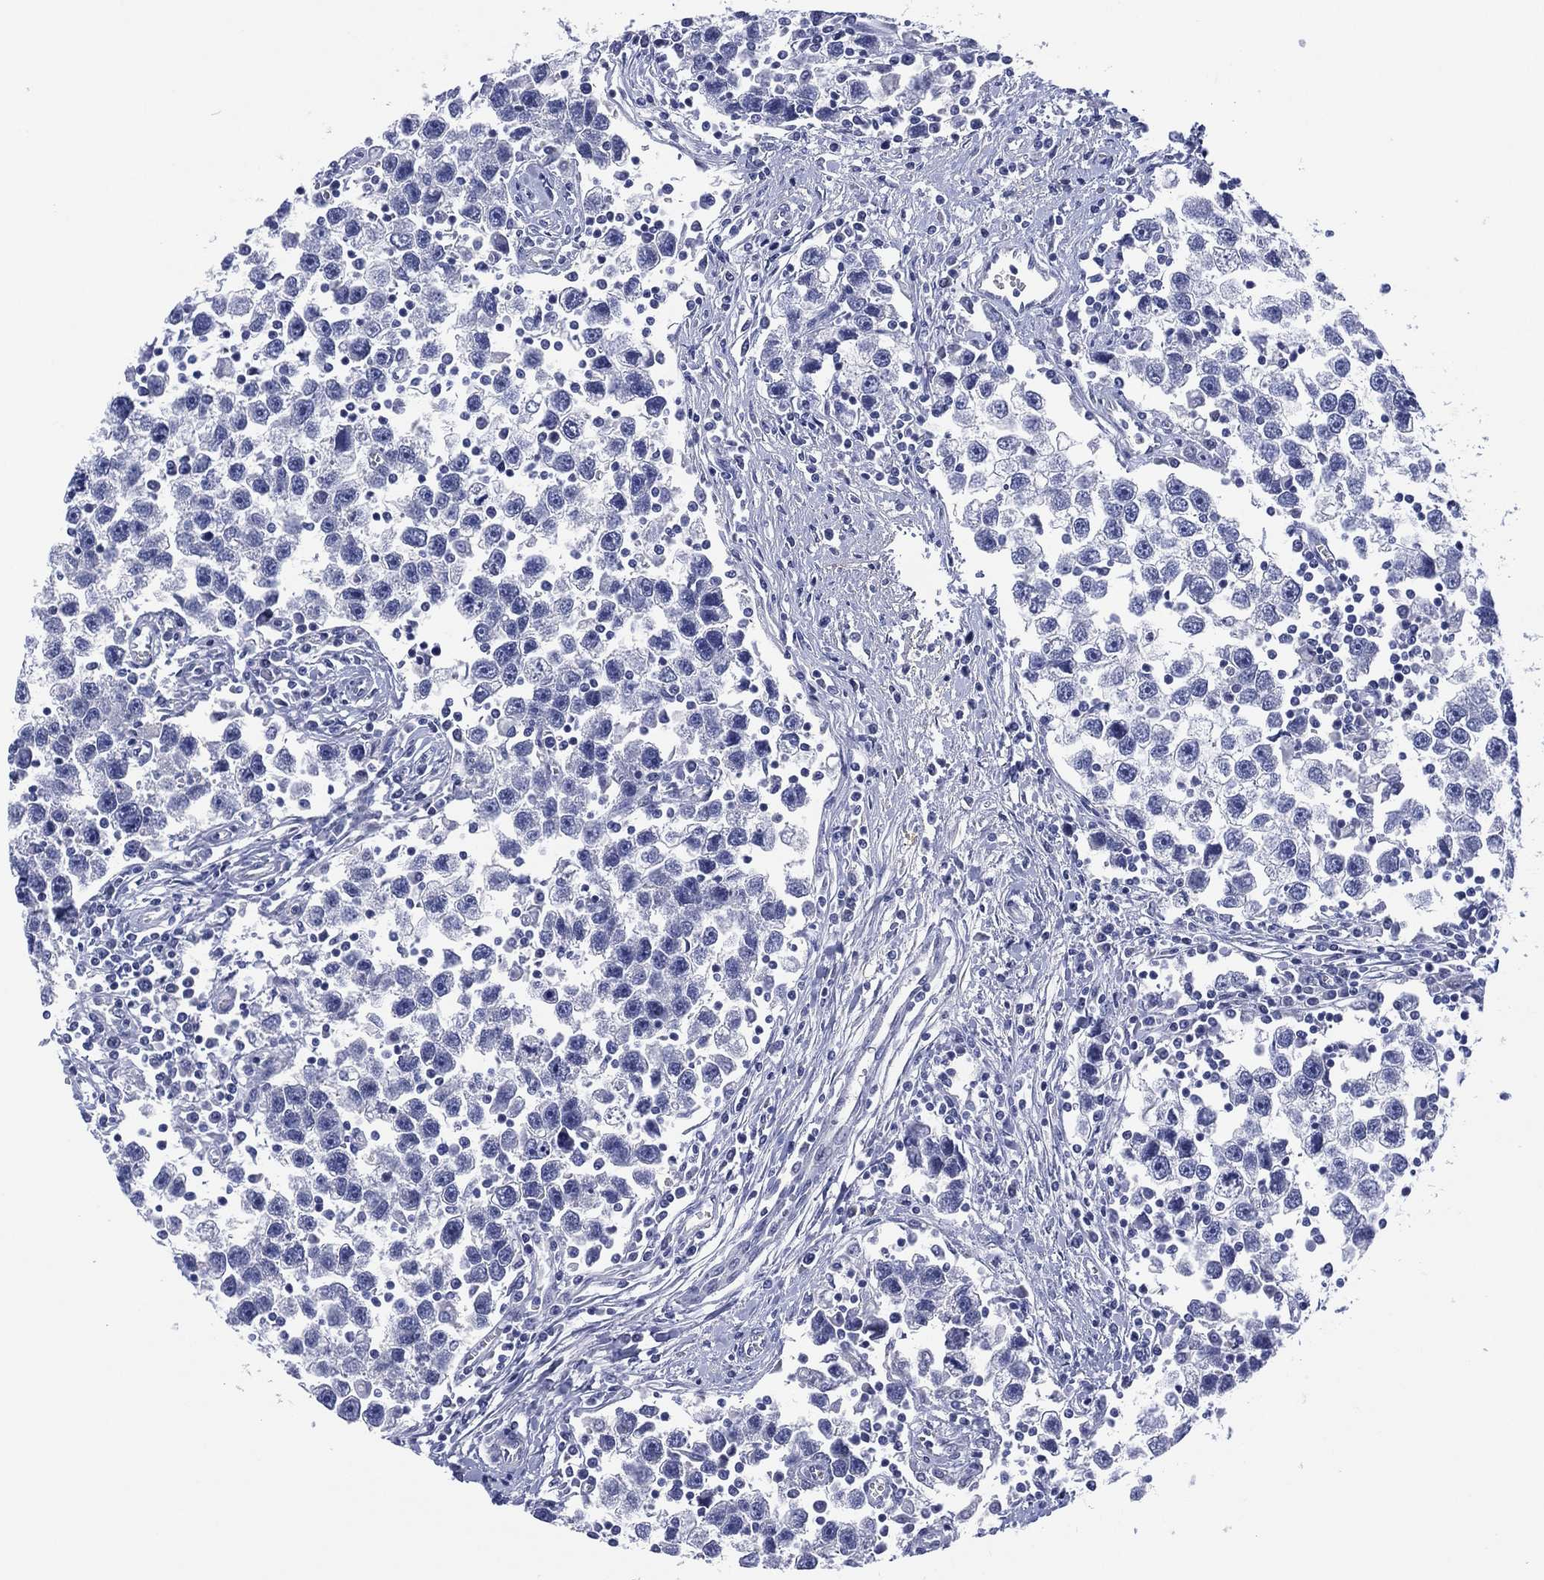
{"staining": {"intensity": "negative", "quantity": "none", "location": "none"}, "tissue": "testis cancer", "cell_type": "Tumor cells", "image_type": "cancer", "snomed": [{"axis": "morphology", "description": "Seminoma, NOS"}, {"axis": "topography", "description": "Testis"}], "caption": "Seminoma (testis) was stained to show a protein in brown. There is no significant staining in tumor cells.", "gene": "CLIP3", "patient": {"sex": "male", "age": 30}}